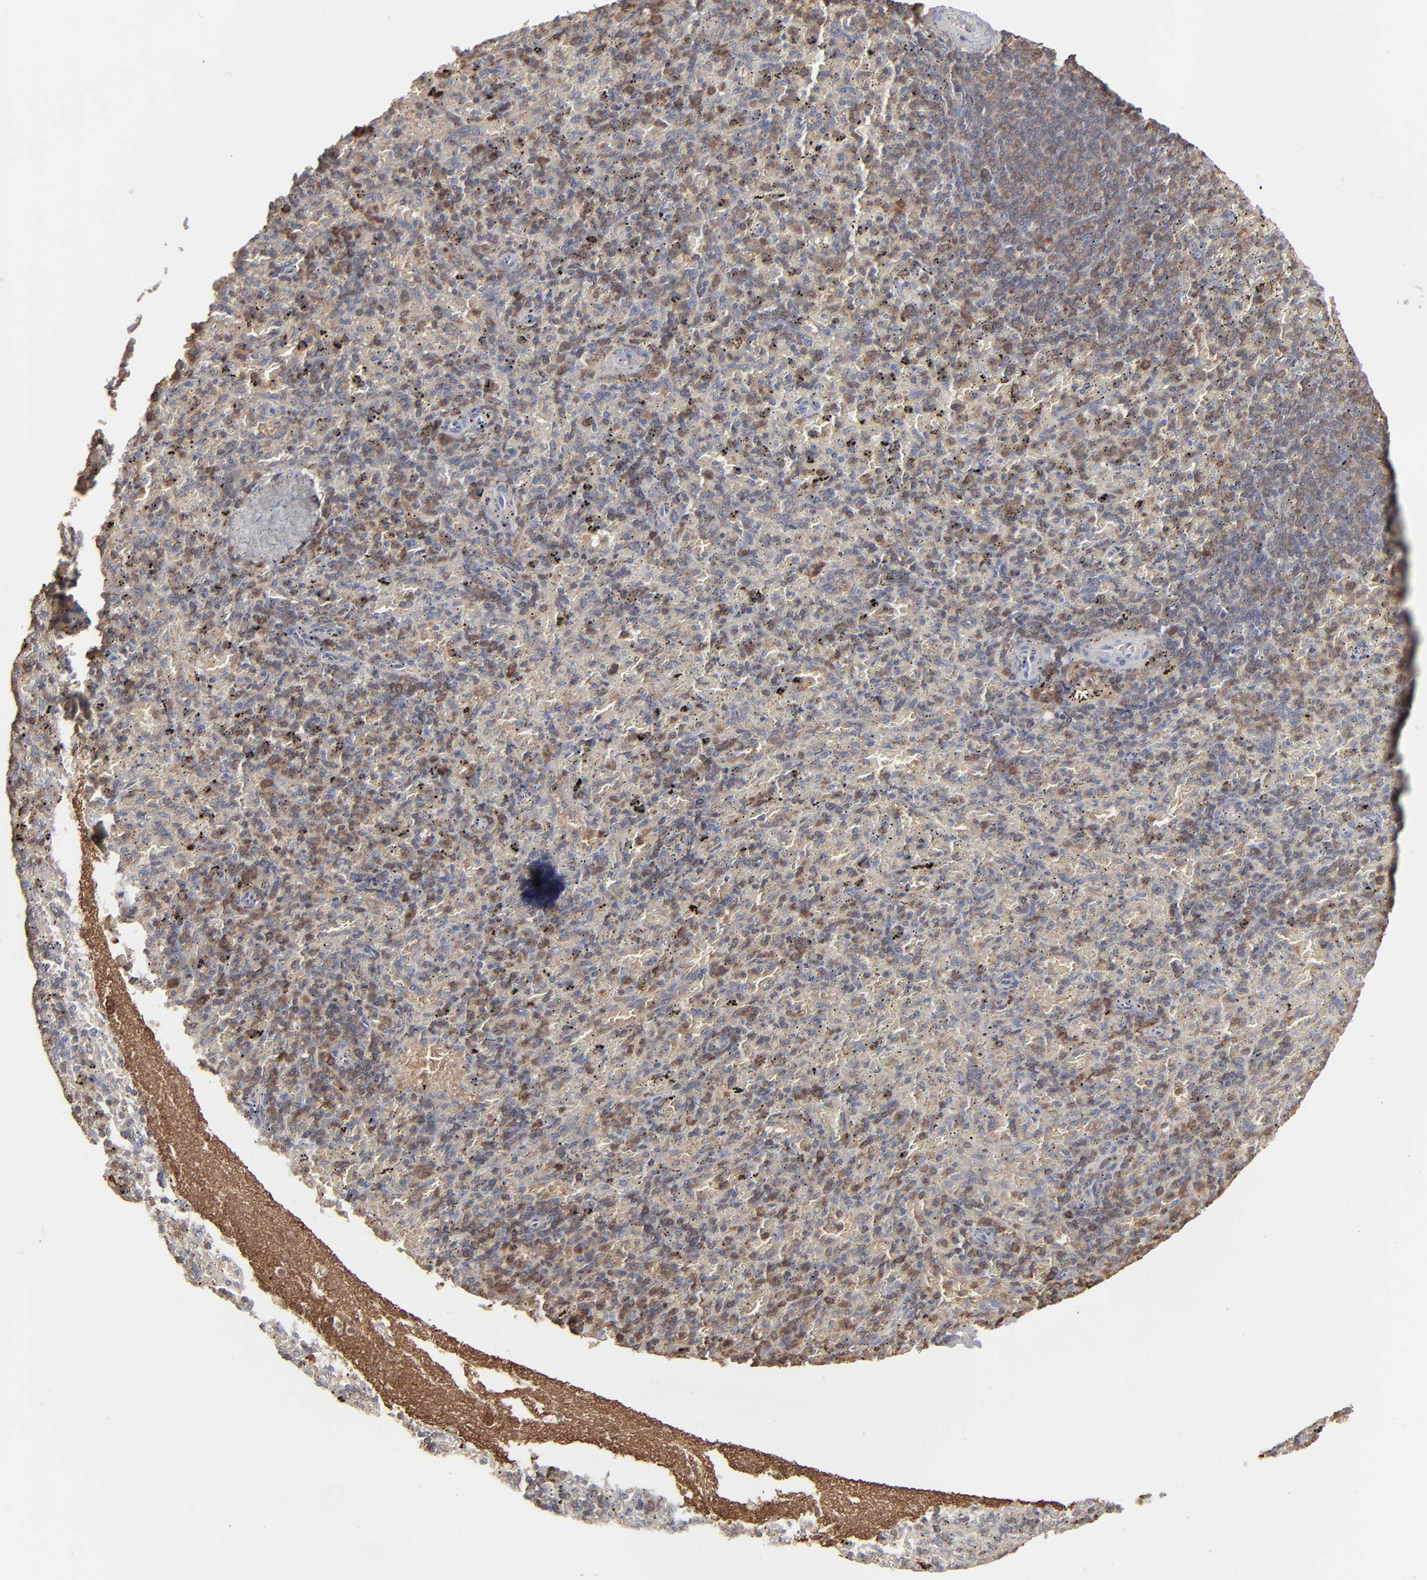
{"staining": {"intensity": "weak", "quantity": ">75%", "location": "cytoplasmic/membranous"}, "tissue": "spleen", "cell_type": "Cells in red pulp", "image_type": "normal", "snomed": [{"axis": "morphology", "description": "Normal tissue, NOS"}, {"axis": "topography", "description": "Spleen"}], "caption": "Benign spleen reveals weak cytoplasmic/membranous expression in about >75% of cells in red pulp, visualized by immunohistochemistry. The staining was performed using DAB (3,3'-diaminobenzidine), with brown indicating positive protein expression. Nuclei are stained blue with hematoxylin.", "gene": "NME1", "patient": {"sex": "female", "age": 43}}